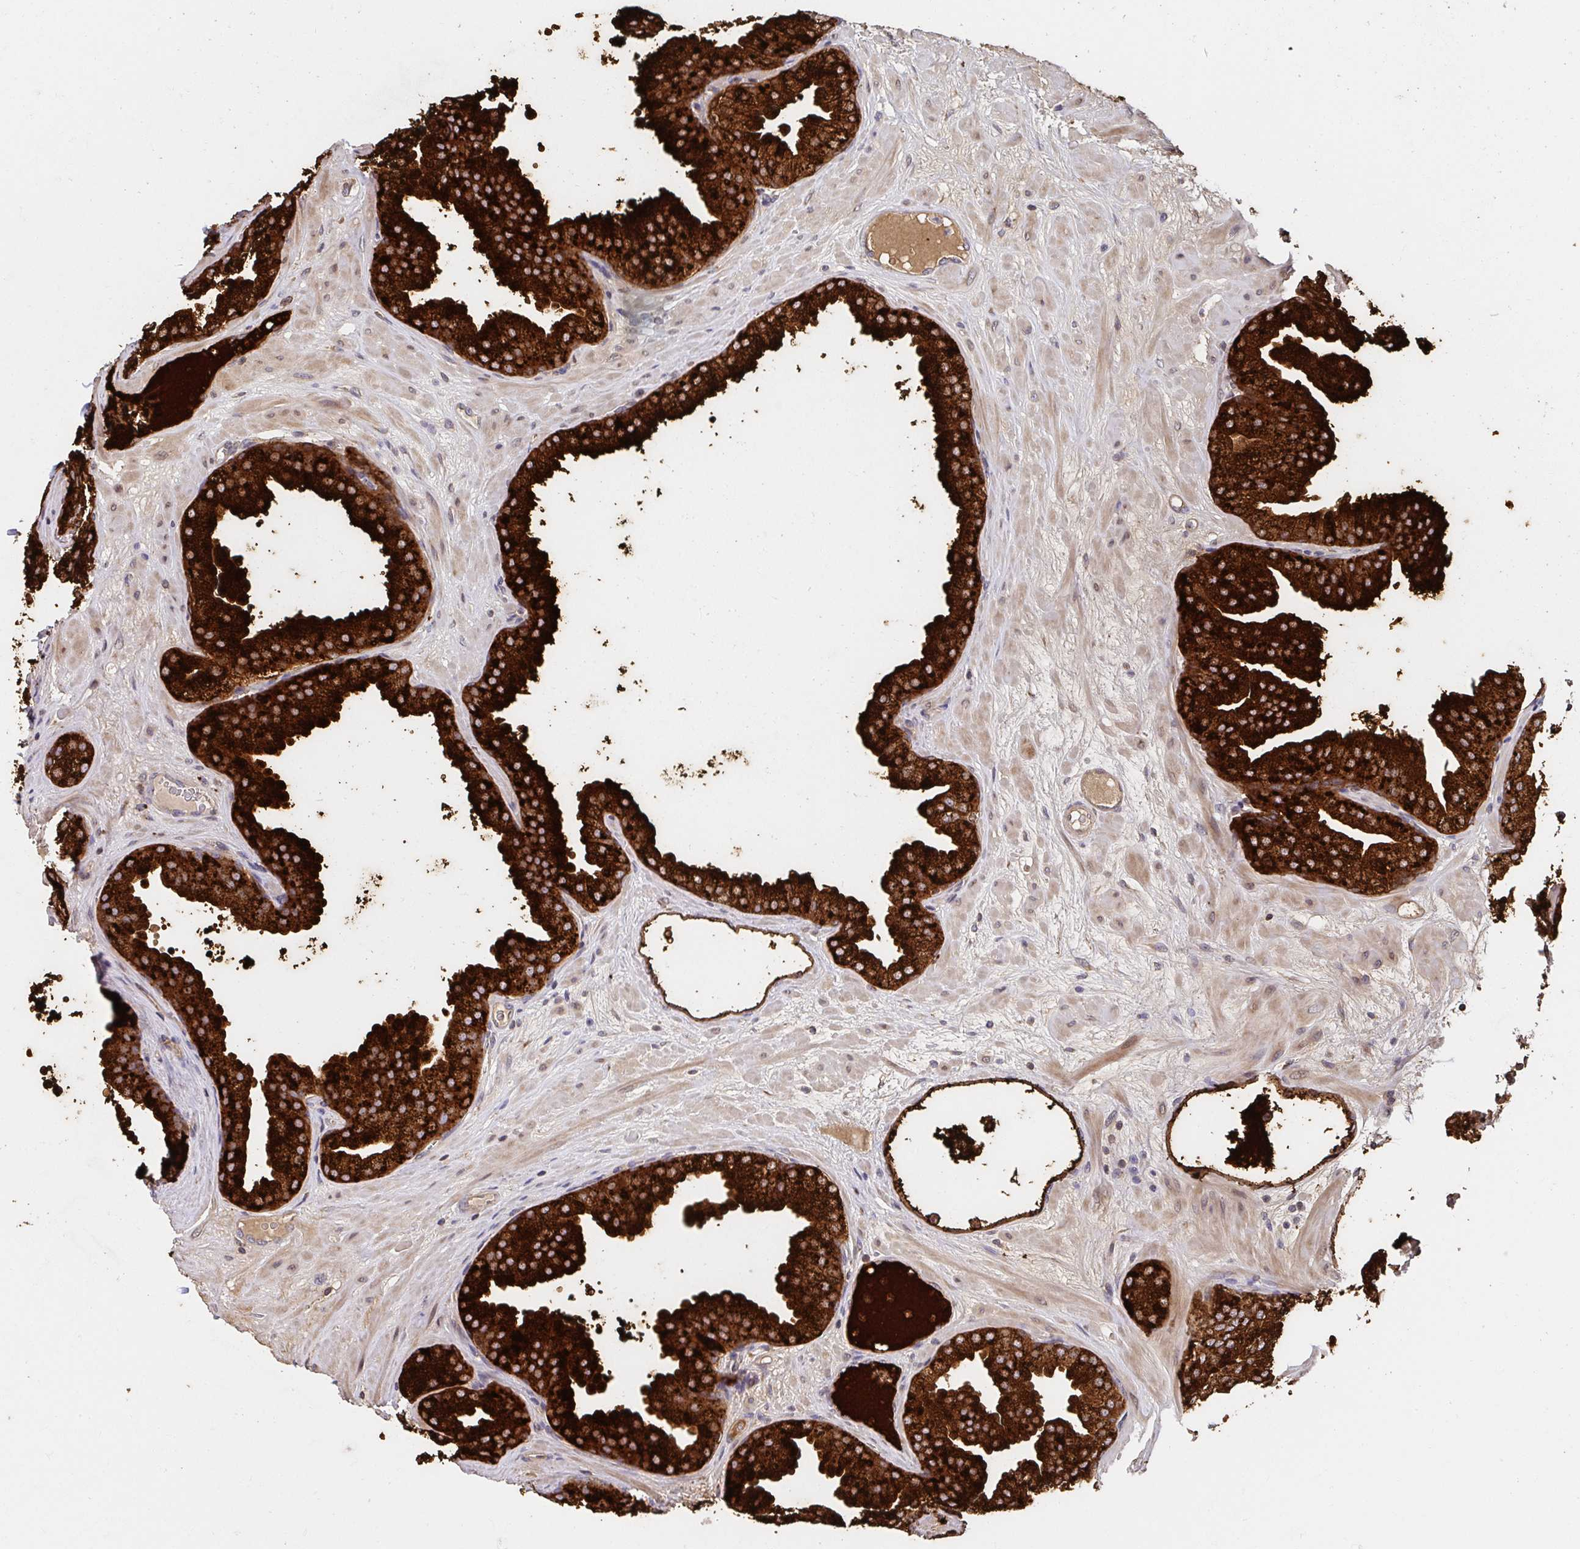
{"staining": {"intensity": "strong", "quantity": ">75%", "location": "cytoplasmic/membranous"}, "tissue": "prostate", "cell_type": "Glandular cells", "image_type": "normal", "snomed": [{"axis": "morphology", "description": "Normal tissue, NOS"}, {"axis": "topography", "description": "Prostate"}], "caption": "Immunohistochemistry of unremarkable prostate demonstrates high levels of strong cytoplasmic/membranous expression in about >75% of glandular cells. The protein of interest is stained brown, and the nuclei are stained in blue (DAB IHC with brightfield microscopy, high magnification).", "gene": "APBB1", "patient": {"sex": "male", "age": 37}}